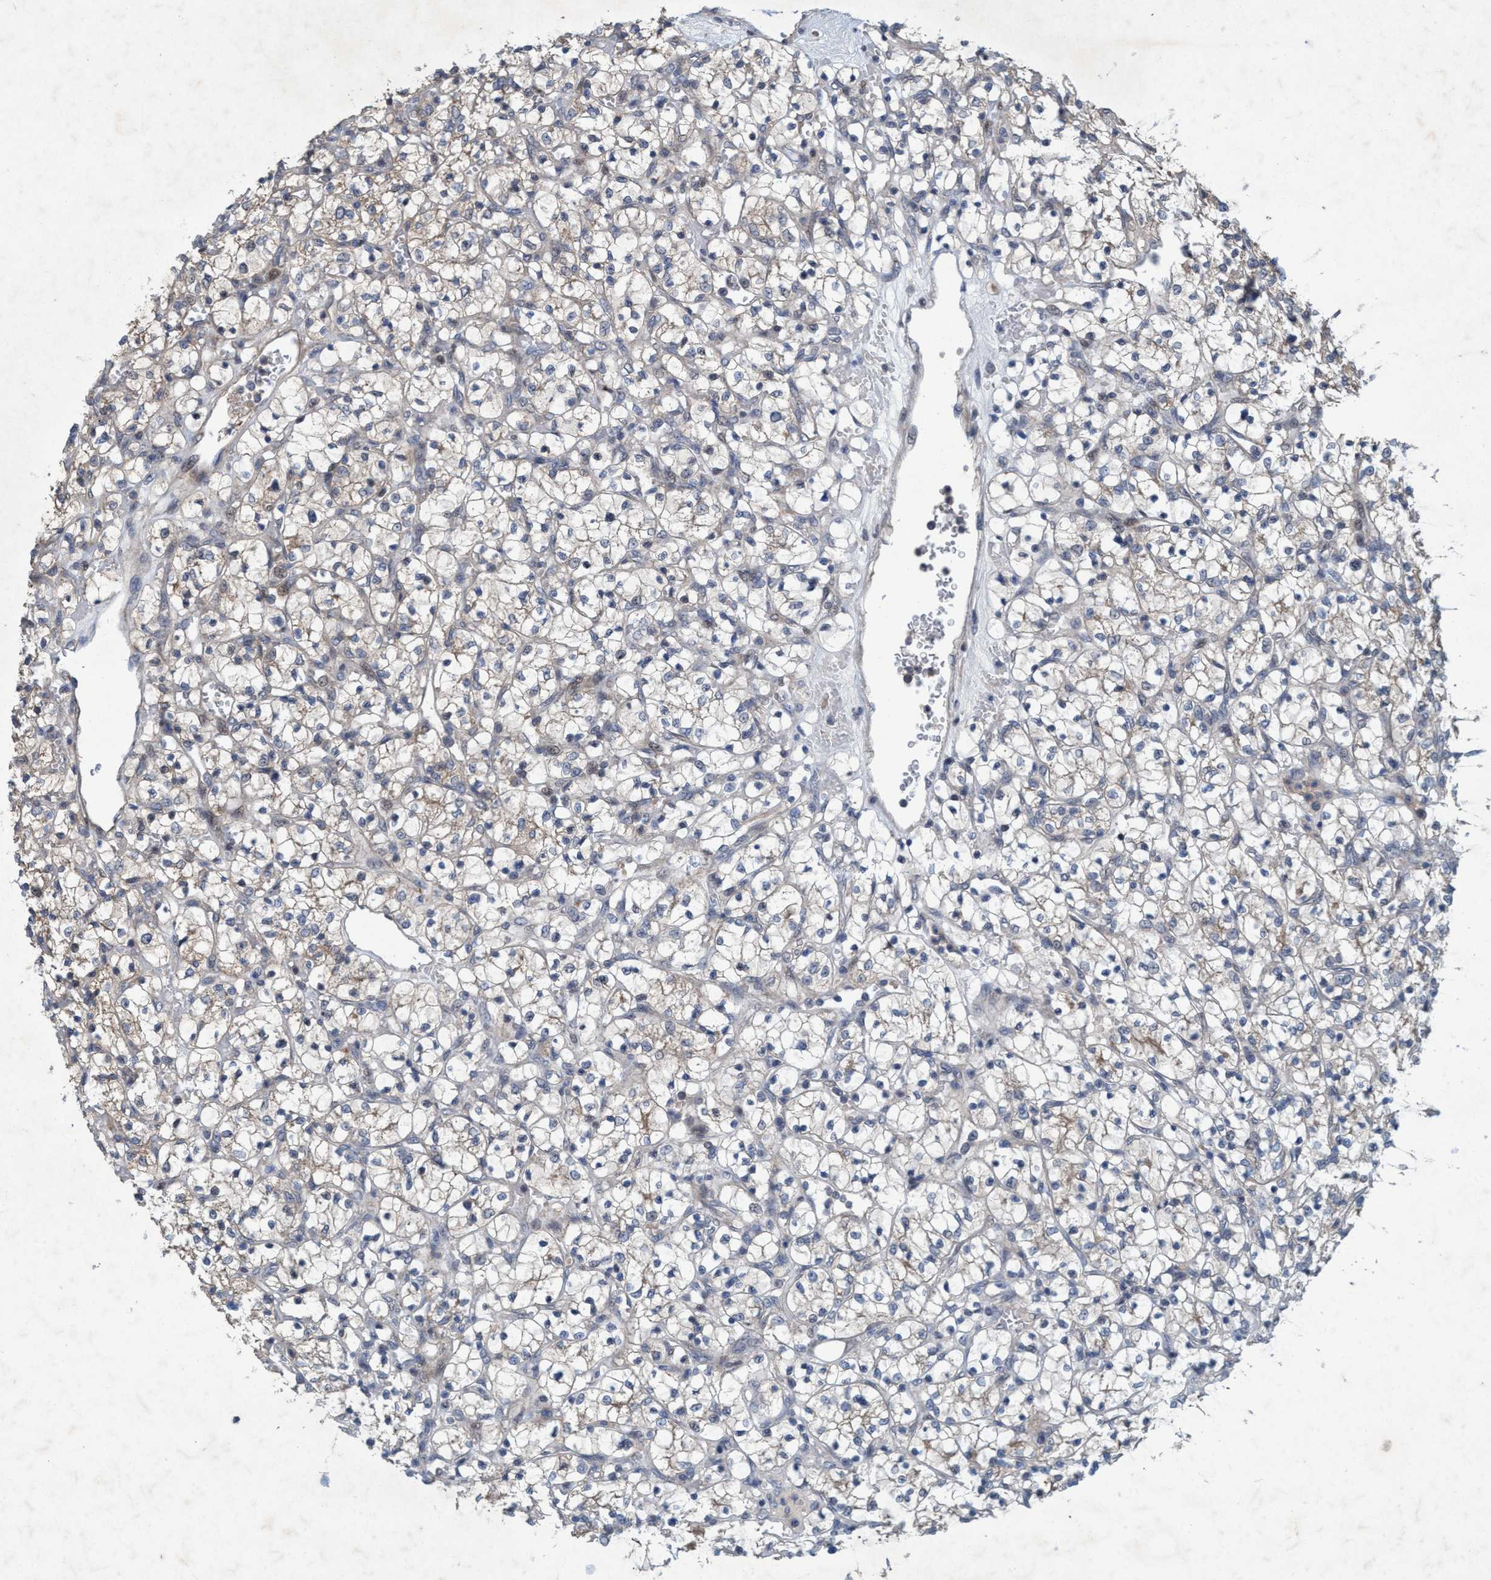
{"staining": {"intensity": "negative", "quantity": "none", "location": "none"}, "tissue": "renal cancer", "cell_type": "Tumor cells", "image_type": "cancer", "snomed": [{"axis": "morphology", "description": "Adenocarcinoma, NOS"}, {"axis": "topography", "description": "Kidney"}], "caption": "DAB immunohistochemical staining of renal adenocarcinoma reveals no significant staining in tumor cells.", "gene": "ZNF677", "patient": {"sex": "female", "age": 69}}